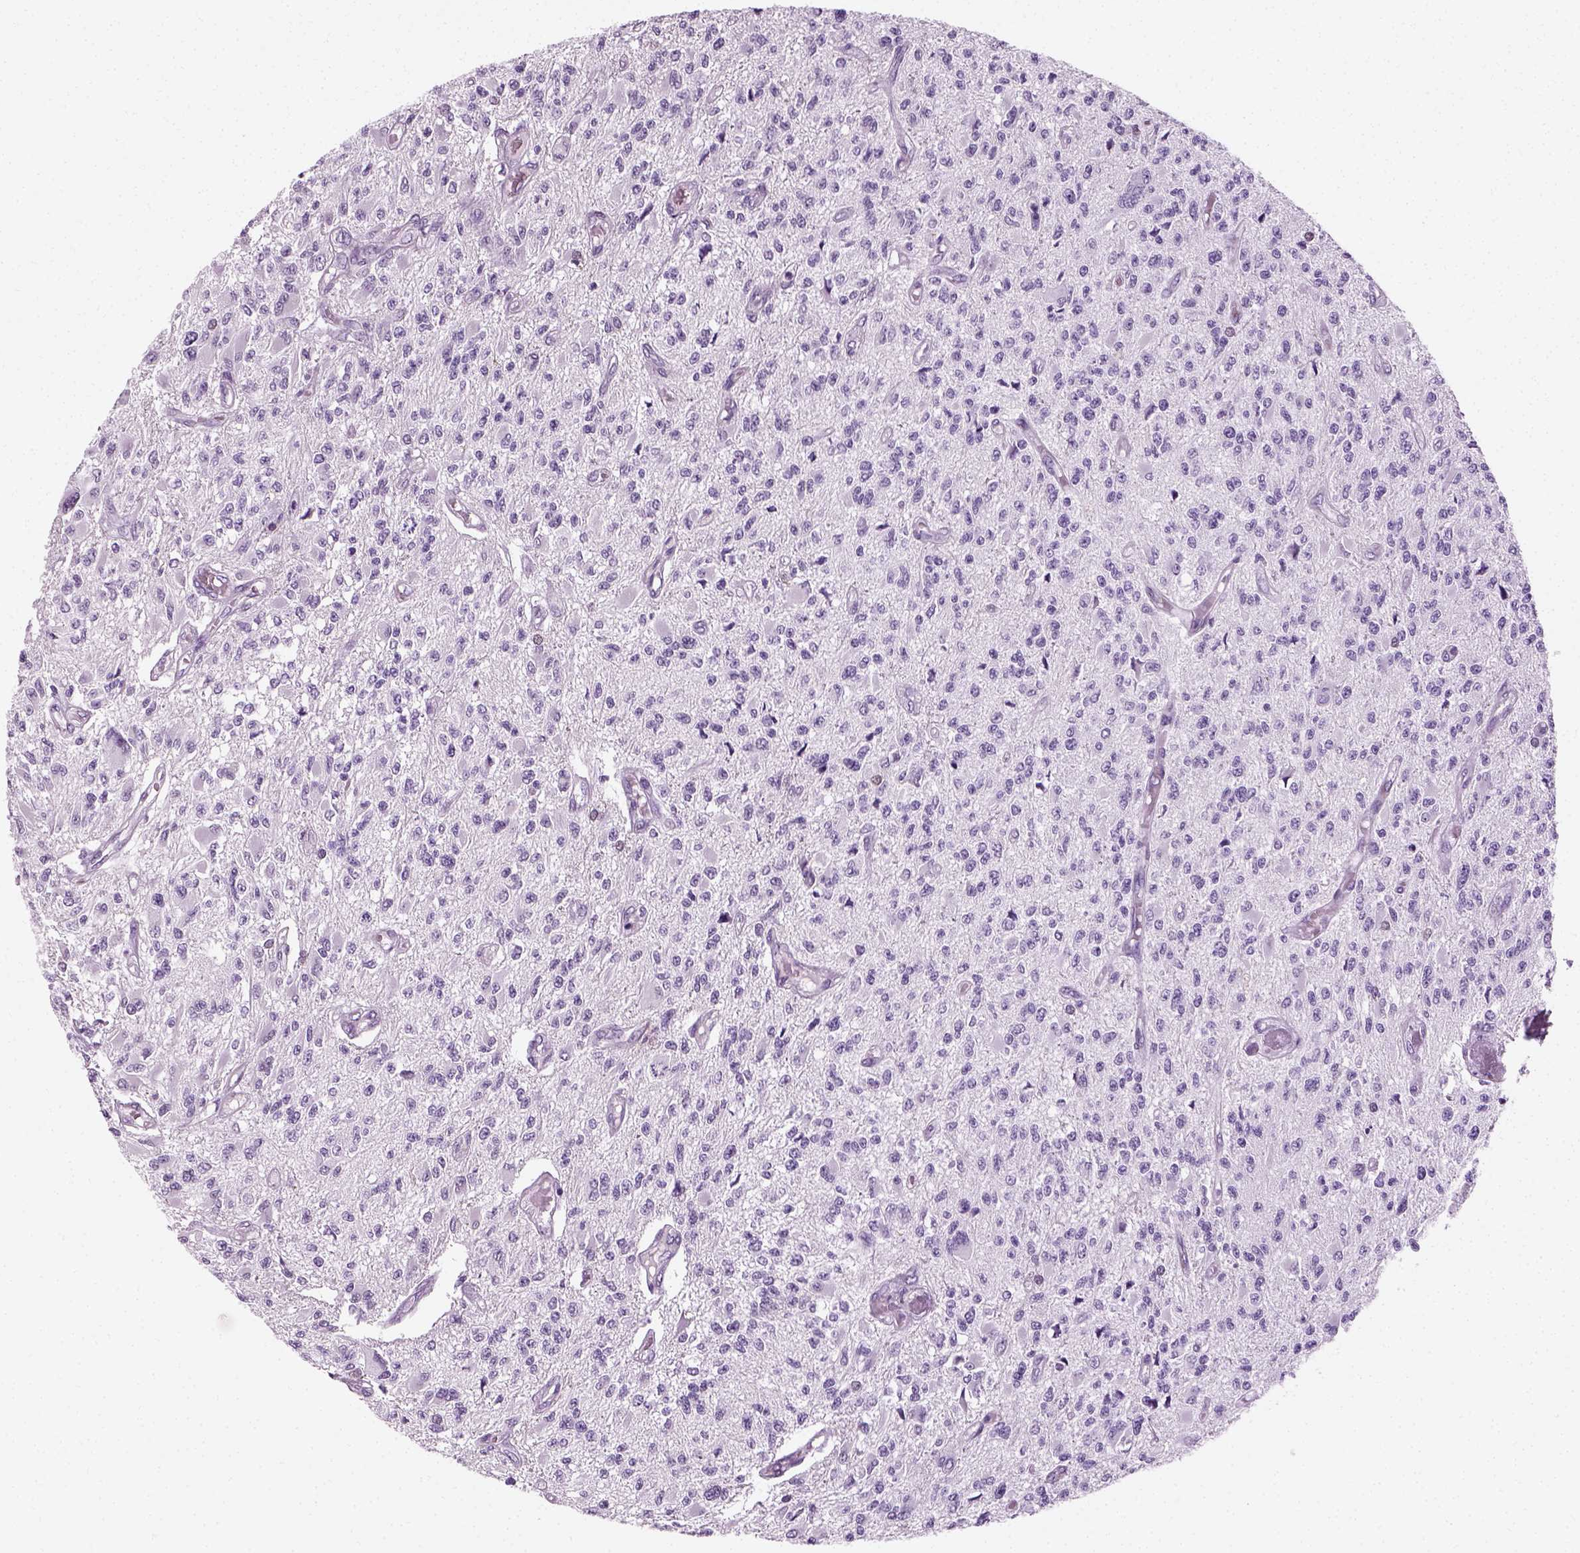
{"staining": {"intensity": "negative", "quantity": "none", "location": "none"}, "tissue": "glioma", "cell_type": "Tumor cells", "image_type": "cancer", "snomed": [{"axis": "morphology", "description": "Glioma, malignant, High grade"}, {"axis": "topography", "description": "Brain"}], "caption": "DAB immunohistochemical staining of glioma shows no significant expression in tumor cells.", "gene": "SPATA31E1", "patient": {"sex": "female", "age": 63}}